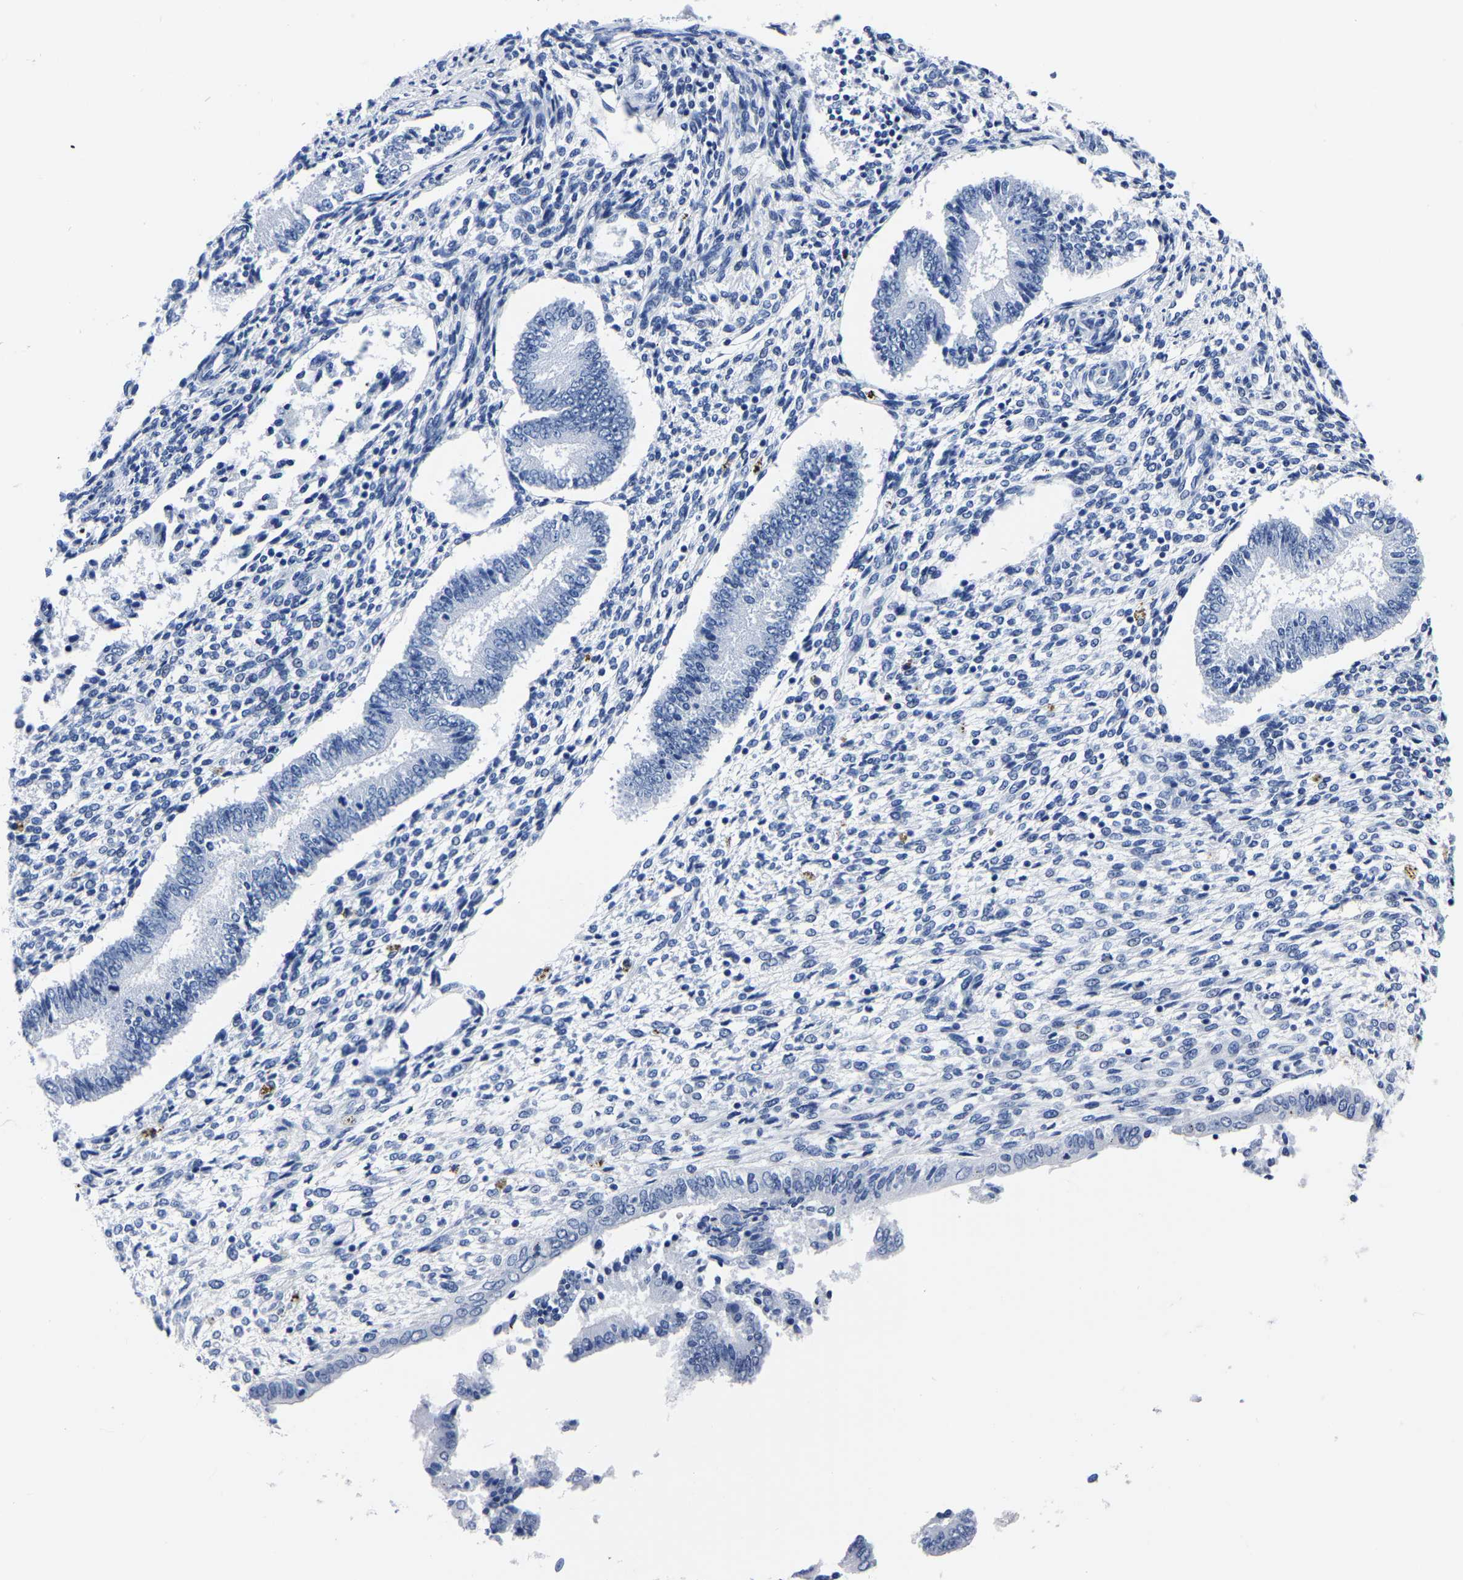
{"staining": {"intensity": "negative", "quantity": "none", "location": "none"}, "tissue": "endometrium", "cell_type": "Cells in endometrial stroma", "image_type": "normal", "snomed": [{"axis": "morphology", "description": "Normal tissue, NOS"}, {"axis": "topography", "description": "Endometrium"}], "caption": "A high-resolution histopathology image shows immunohistochemistry (IHC) staining of unremarkable endometrium, which demonstrates no significant staining in cells in endometrial stroma.", "gene": "IMPG2", "patient": {"sex": "female", "age": 42}}